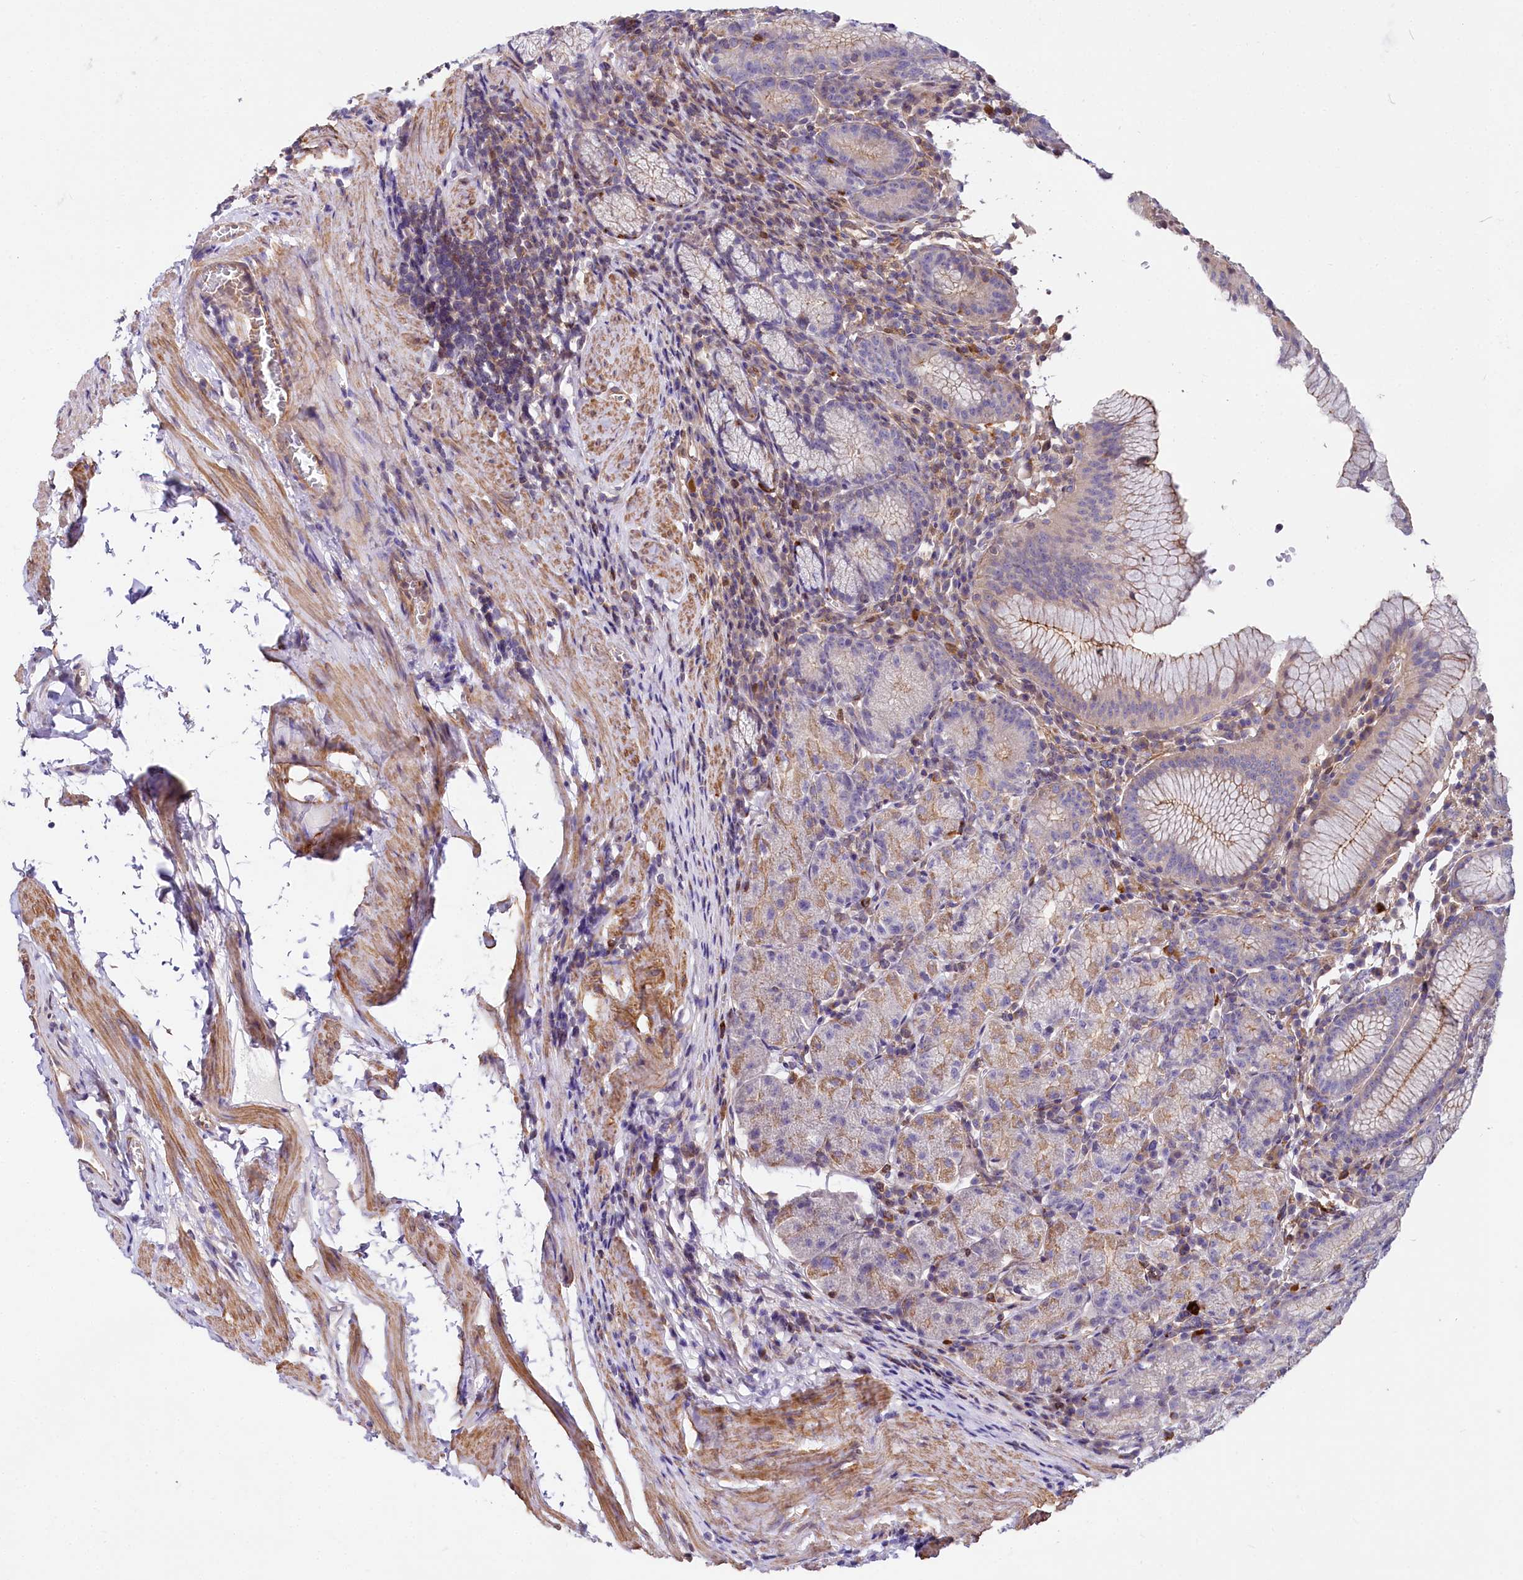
{"staining": {"intensity": "weak", "quantity": "25%-75%", "location": "cytoplasmic/membranous"}, "tissue": "stomach", "cell_type": "Glandular cells", "image_type": "normal", "snomed": [{"axis": "morphology", "description": "Normal tissue, NOS"}, {"axis": "topography", "description": "Stomach"}], "caption": "Protein expression analysis of benign stomach demonstrates weak cytoplasmic/membranous expression in approximately 25%-75% of glandular cells.", "gene": "FCHSD2", "patient": {"sex": "male", "age": 55}}